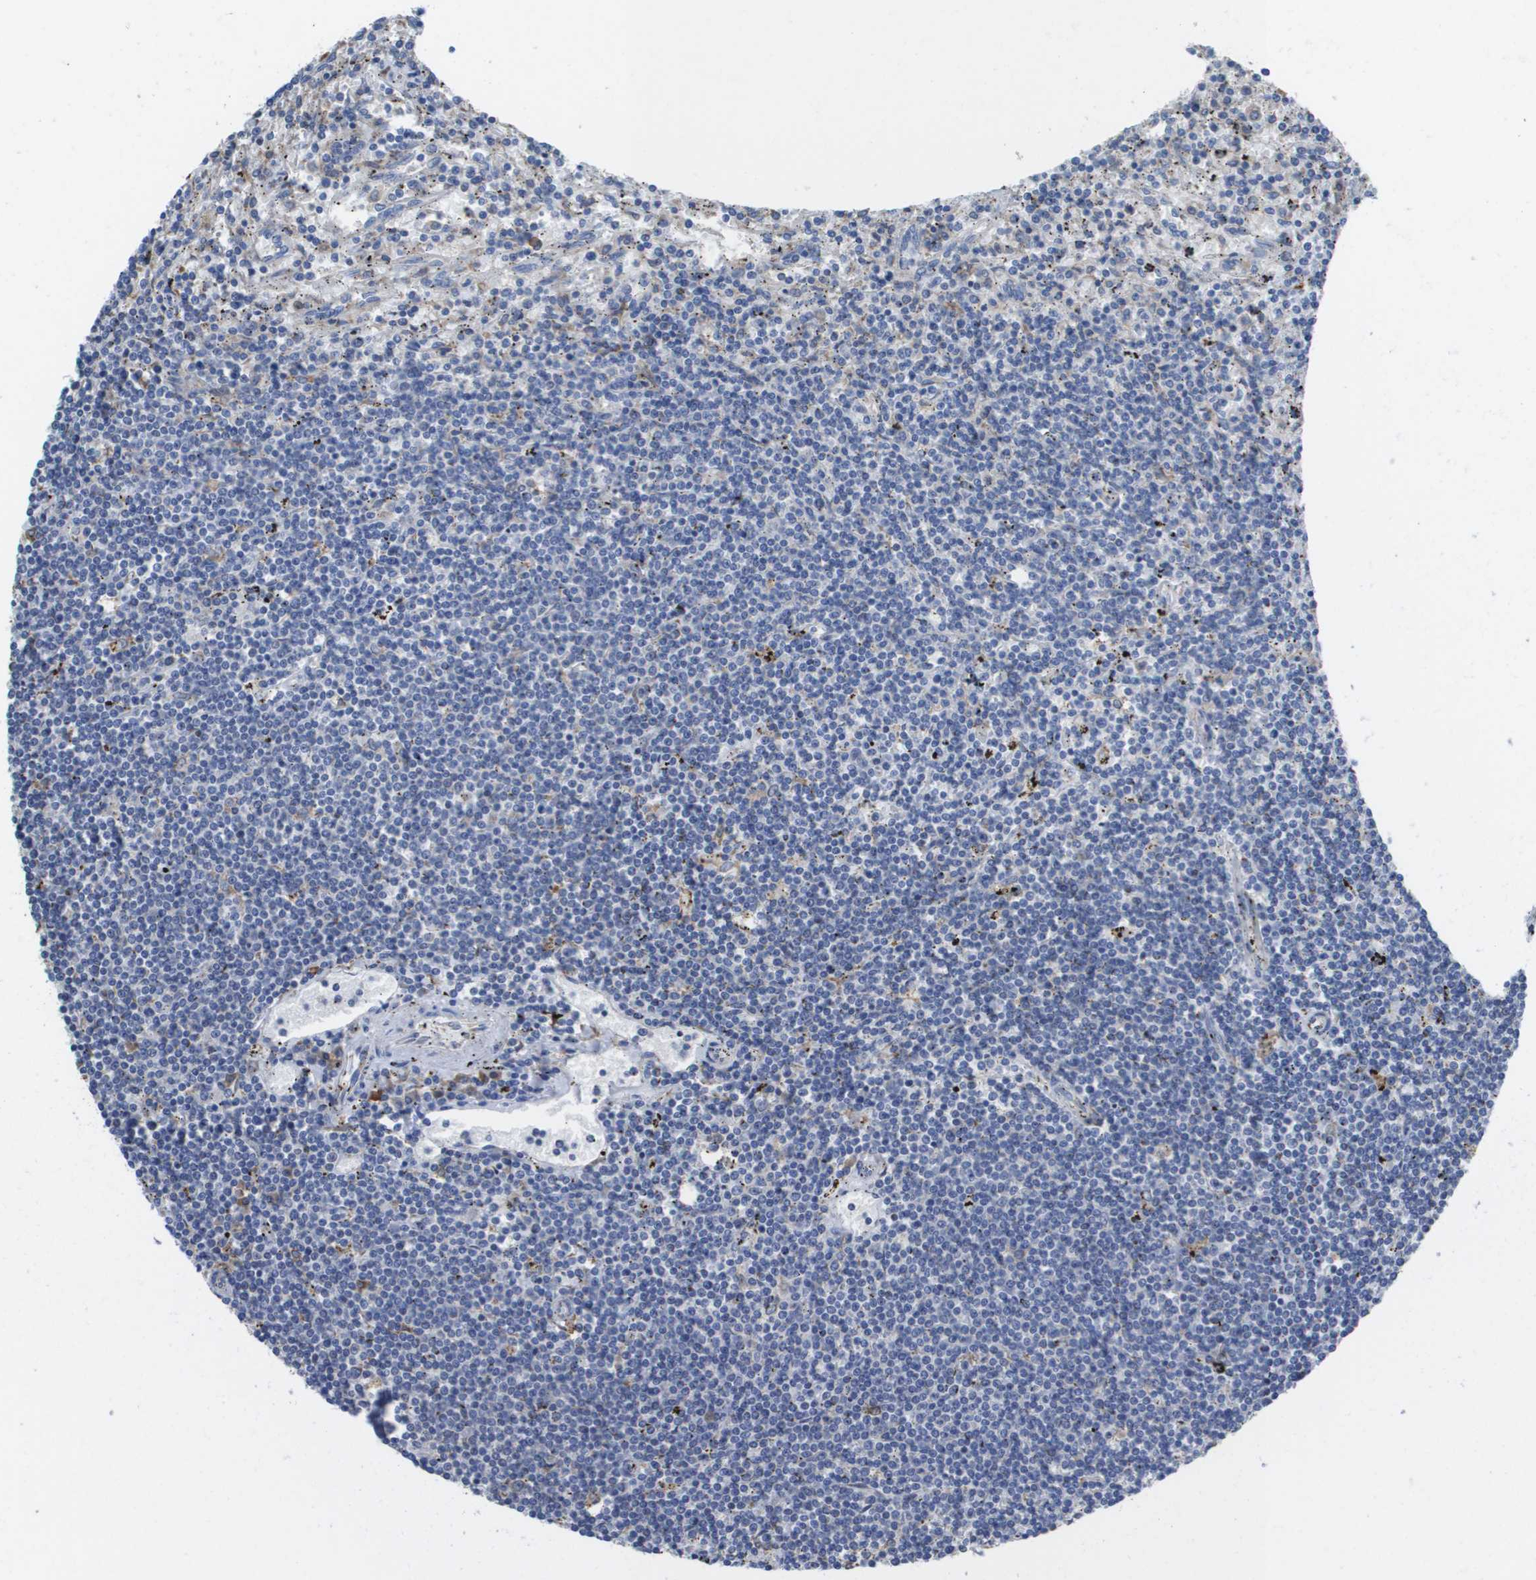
{"staining": {"intensity": "negative", "quantity": "none", "location": "none"}, "tissue": "lymphoma", "cell_type": "Tumor cells", "image_type": "cancer", "snomed": [{"axis": "morphology", "description": "Malignant lymphoma, non-Hodgkin's type, Low grade"}, {"axis": "topography", "description": "Spleen"}], "caption": "Tumor cells show no significant expression in lymphoma. (Brightfield microscopy of DAB (3,3'-diaminobenzidine) immunohistochemistry at high magnification).", "gene": "SDR42E1", "patient": {"sex": "male", "age": 76}}